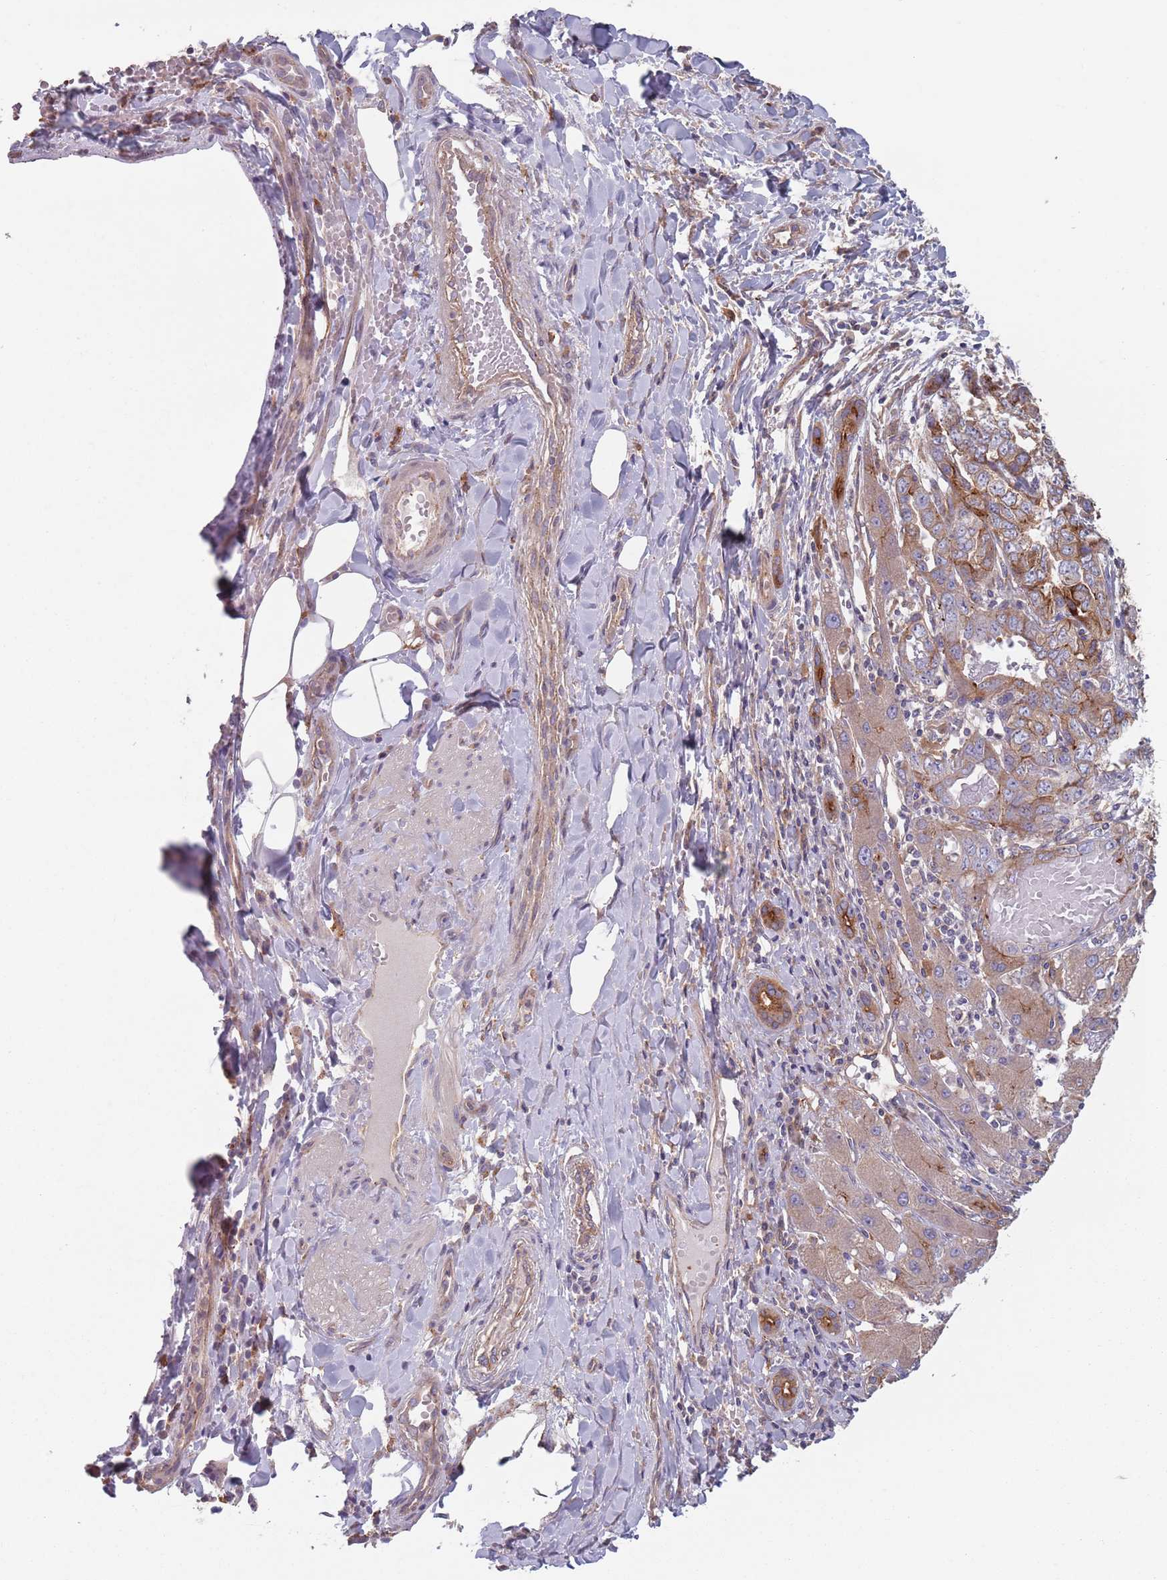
{"staining": {"intensity": "moderate", "quantity": ">75%", "location": "cytoplasmic/membranous"}, "tissue": "liver cancer", "cell_type": "Tumor cells", "image_type": "cancer", "snomed": [{"axis": "morphology", "description": "Cholangiocarcinoma"}, {"axis": "topography", "description": "Liver"}], "caption": "Immunohistochemistry (IHC) of liver cancer exhibits medium levels of moderate cytoplasmic/membranous staining in approximately >75% of tumor cells.", "gene": "APPL2", "patient": {"sex": "male", "age": 59}}